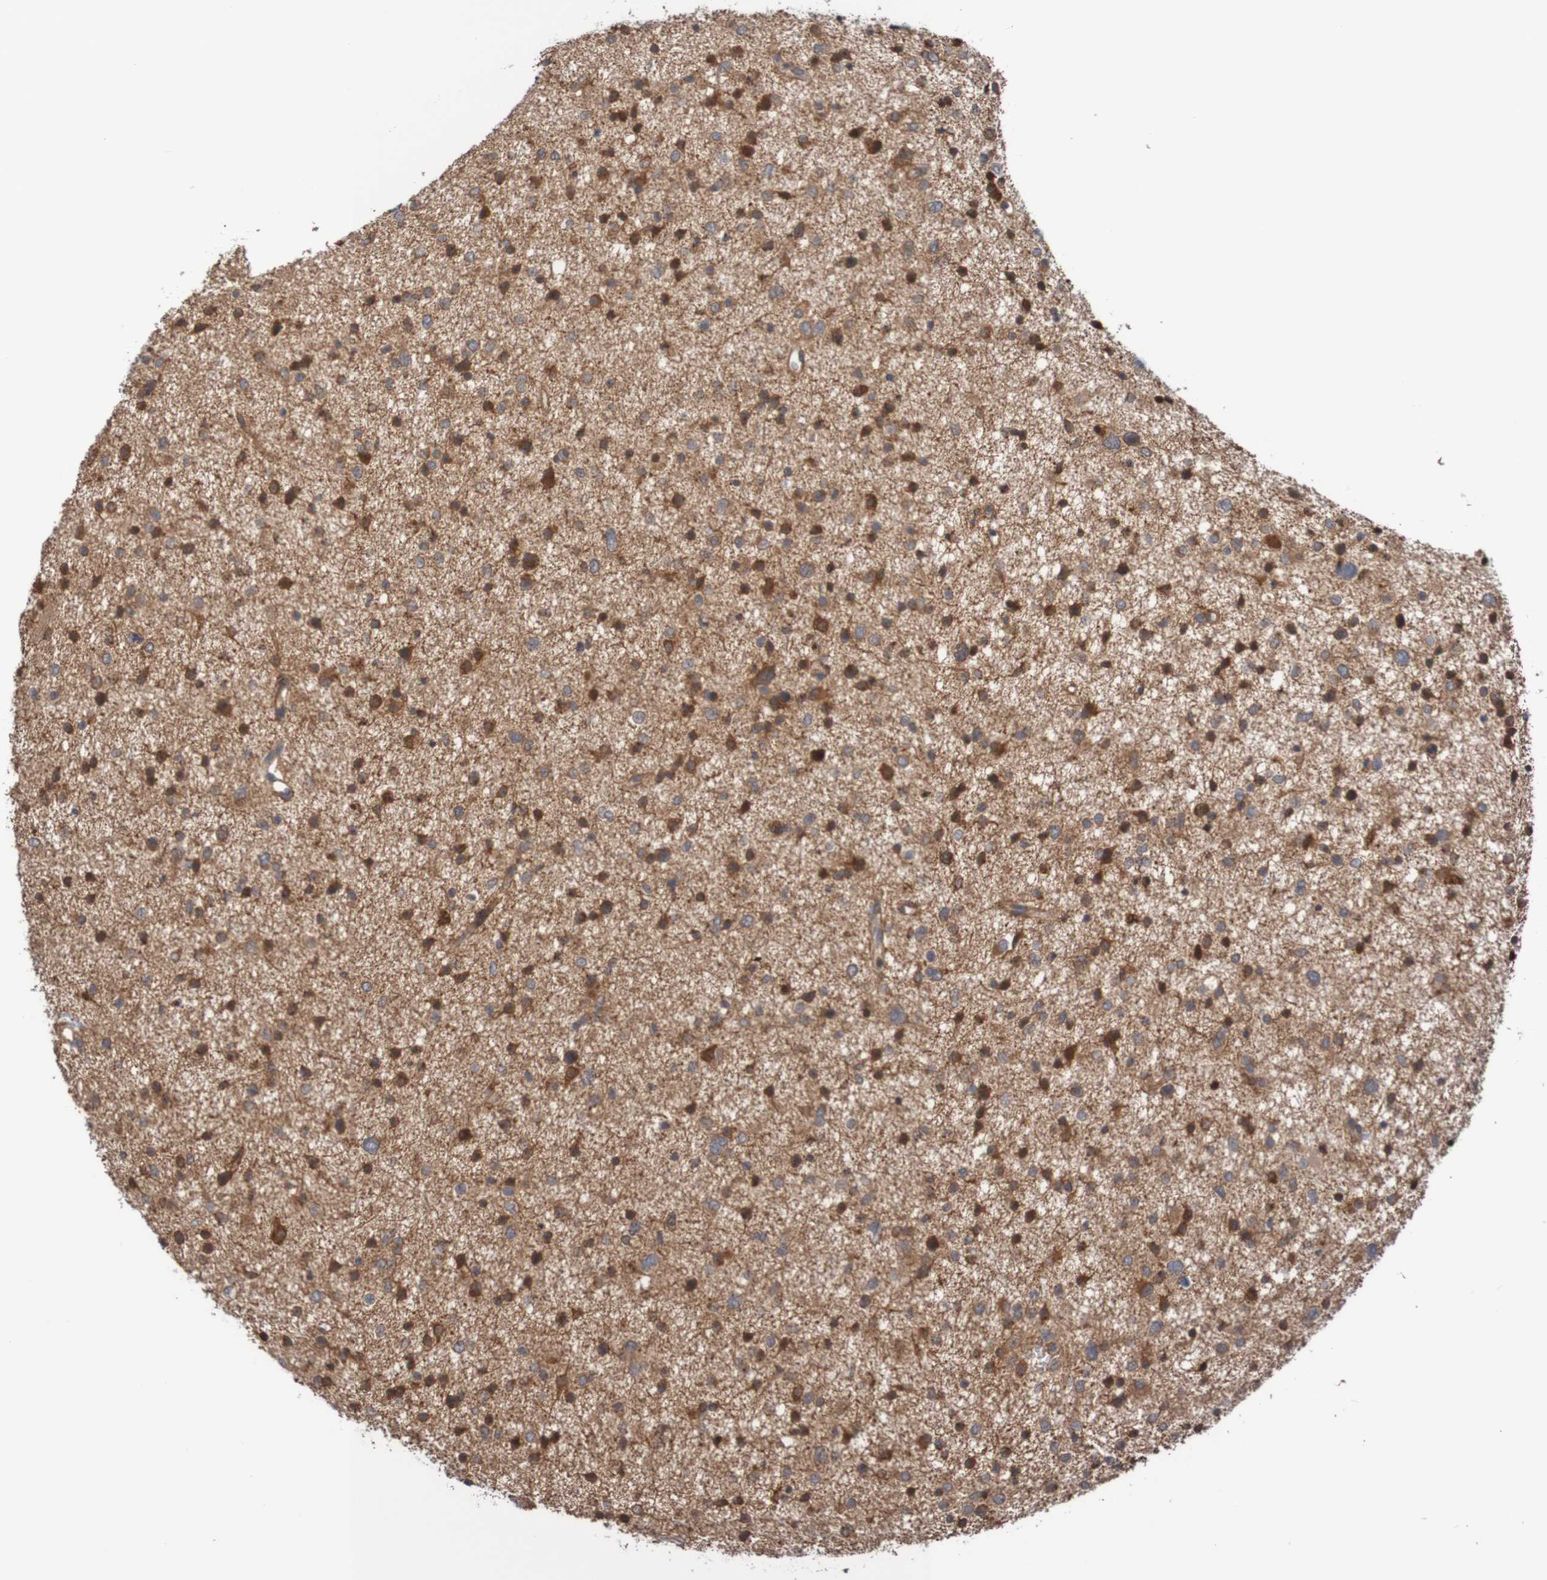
{"staining": {"intensity": "moderate", "quantity": "25%-75%", "location": "cytoplasmic/membranous,nuclear"}, "tissue": "glioma", "cell_type": "Tumor cells", "image_type": "cancer", "snomed": [{"axis": "morphology", "description": "Glioma, malignant, Low grade"}, {"axis": "topography", "description": "Brain"}], "caption": "A micrograph of human glioma stained for a protein displays moderate cytoplasmic/membranous and nuclear brown staining in tumor cells. (brown staining indicates protein expression, while blue staining denotes nuclei).", "gene": "PHPT1", "patient": {"sex": "female", "age": 37}}